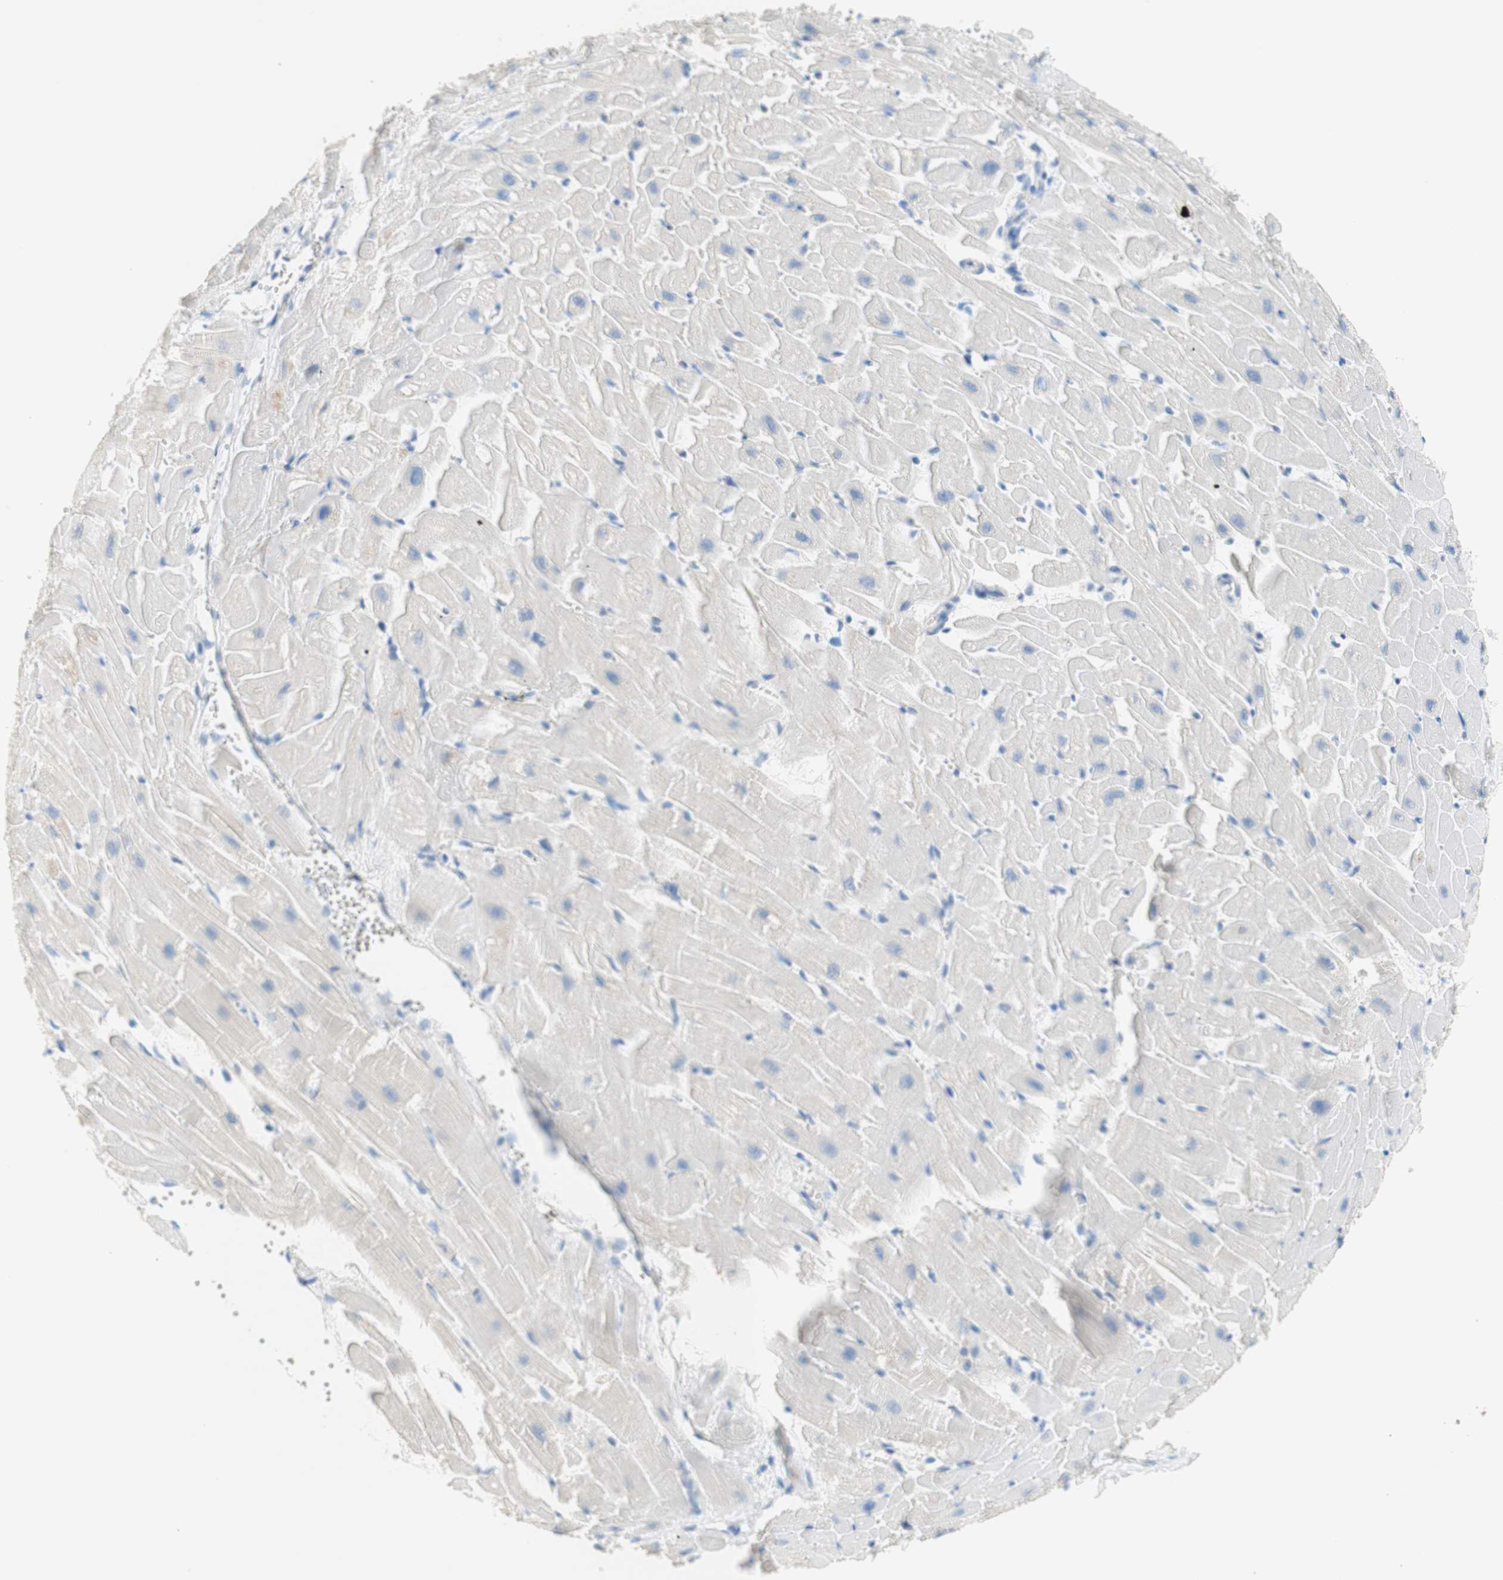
{"staining": {"intensity": "negative", "quantity": "none", "location": "none"}, "tissue": "heart muscle", "cell_type": "Cardiomyocytes", "image_type": "normal", "snomed": [{"axis": "morphology", "description": "Normal tissue, NOS"}, {"axis": "topography", "description": "Heart"}], "caption": "Cardiomyocytes show no significant positivity in normal heart muscle. (DAB immunohistochemistry with hematoxylin counter stain).", "gene": "POLR2J3", "patient": {"sex": "female", "age": 19}}